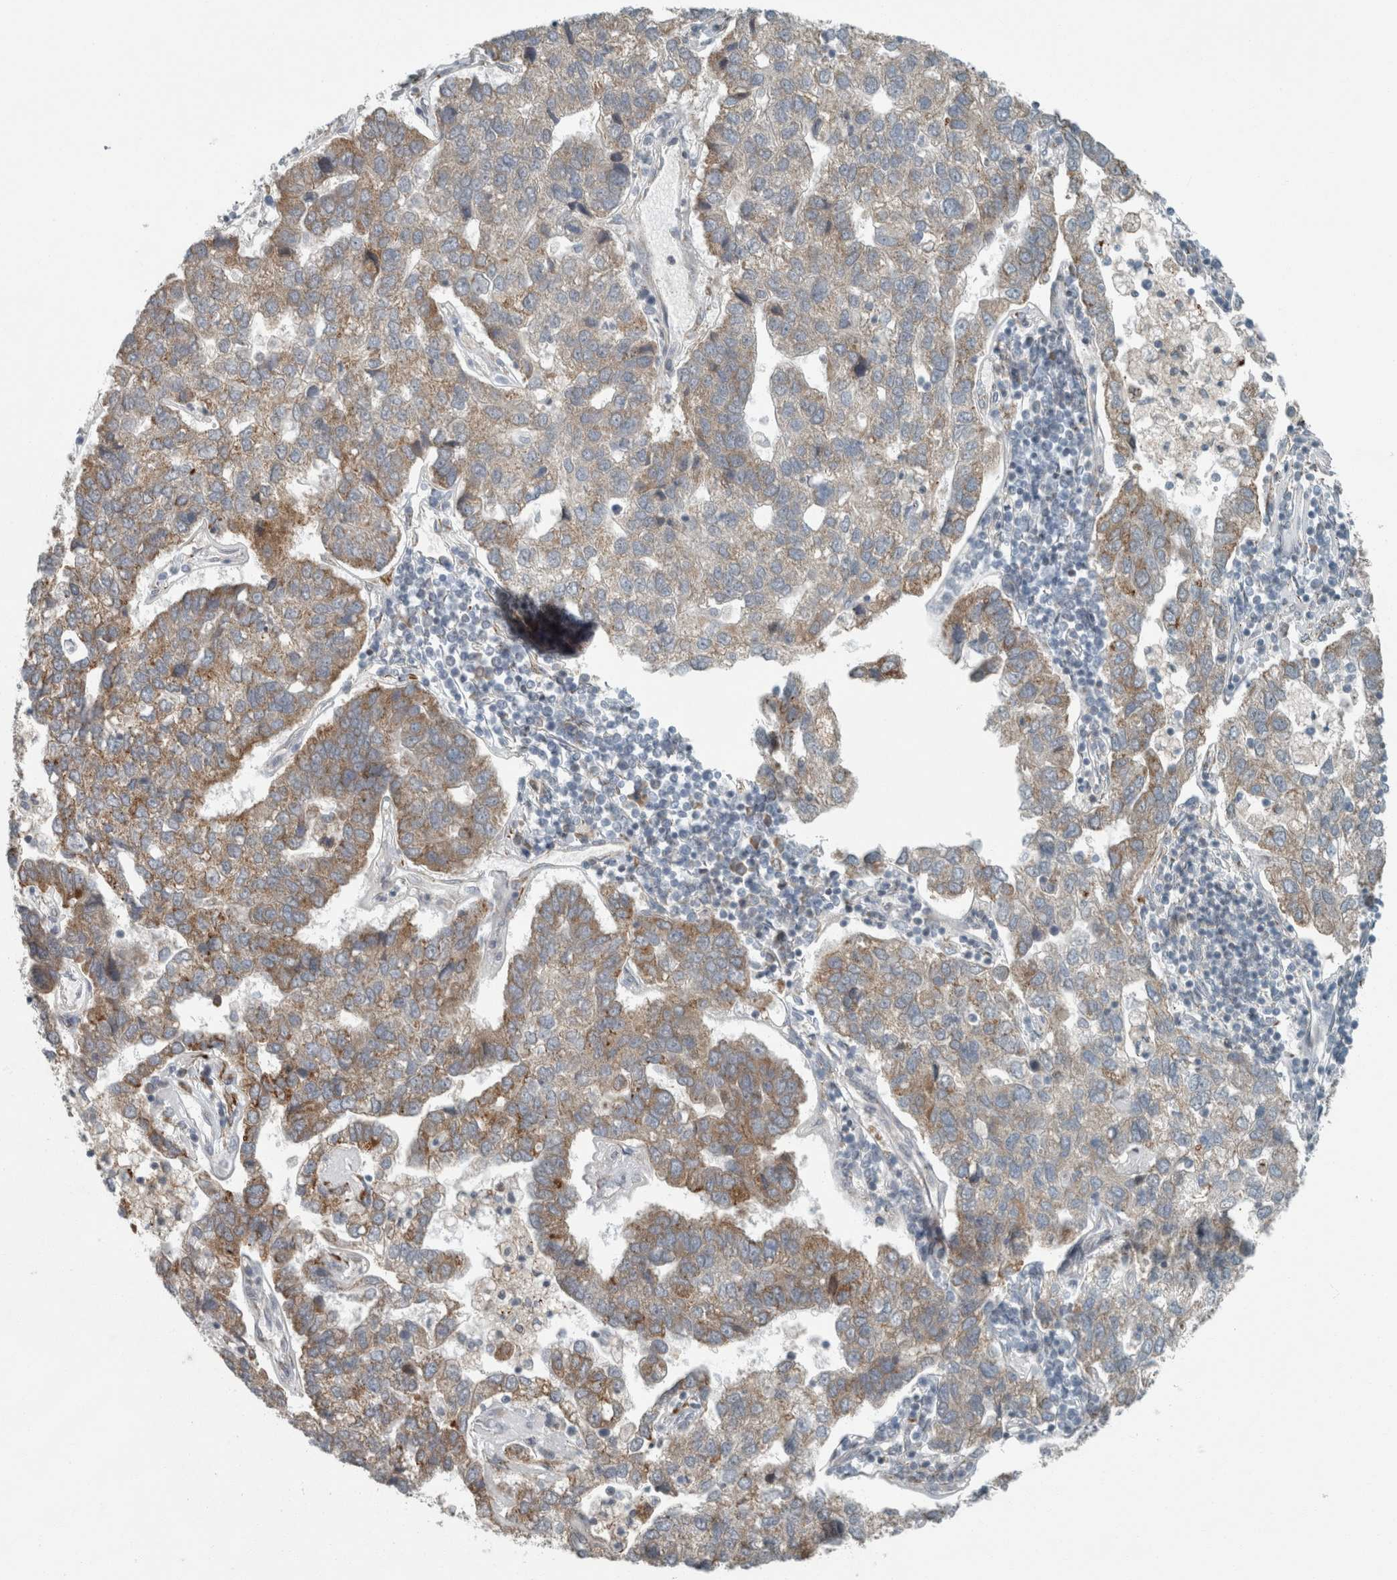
{"staining": {"intensity": "moderate", "quantity": ">75%", "location": "cytoplasmic/membranous"}, "tissue": "pancreatic cancer", "cell_type": "Tumor cells", "image_type": "cancer", "snomed": [{"axis": "morphology", "description": "Adenocarcinoma, NOS"}, {"axis": "topography", "description": "Pancreas"}], "caption": "Moderate cytoplasmic/membranous protein staining is identified in approximately >75% of tumor cells in pancreatic adenocarcinoma.", "gene": "KIF1C", "patient": {"sex": "female", "age": 61}}